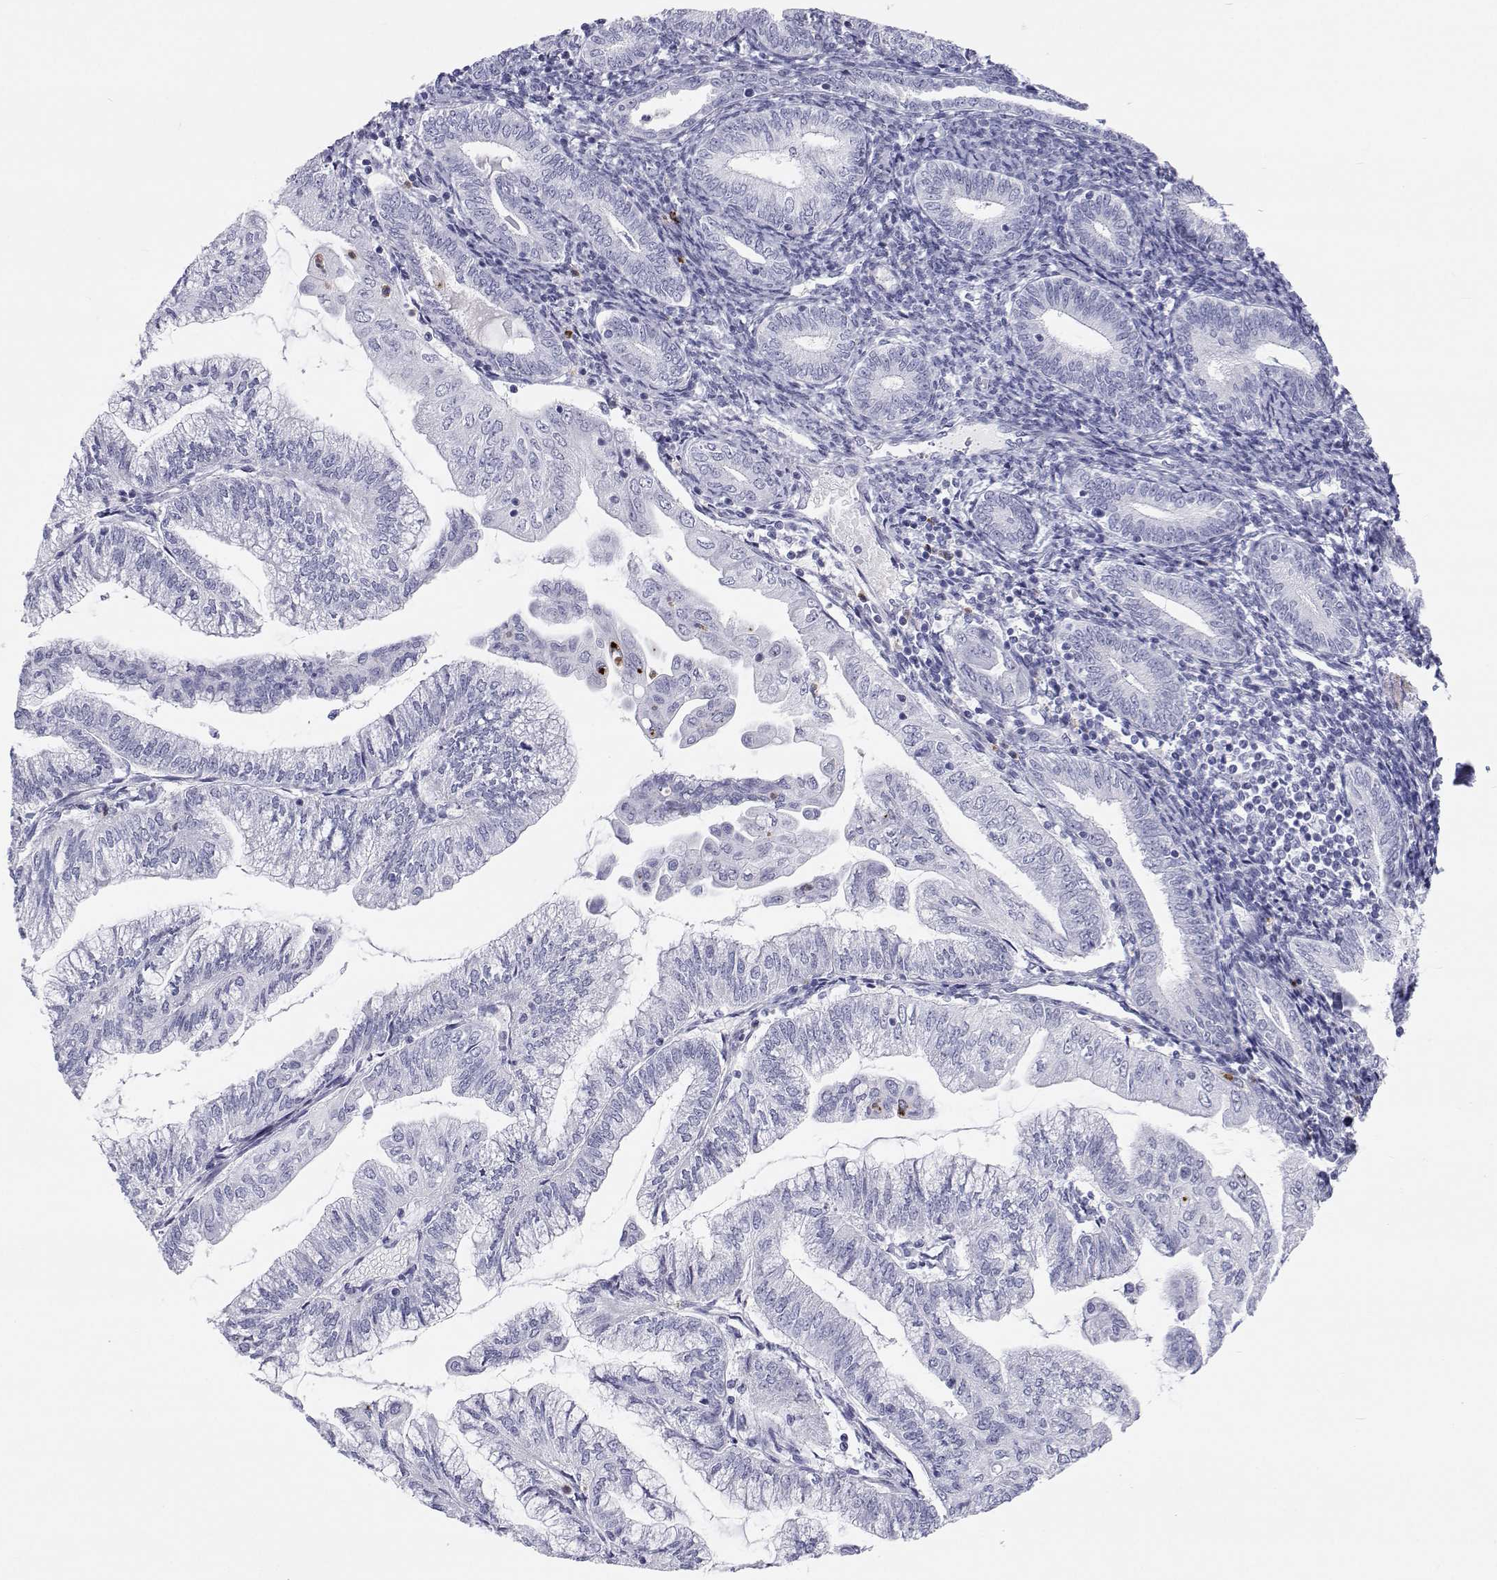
{"staining": {"intensity": "negative", "quantity": "none", "location": "none"}, "tissue": "endometrial cancer", "cell_type": "Tumor cells", "image_type": "cancer", "snomed": [{"axis": "morphology", "description": "Adenocarcinoma, NOS"}, {"axis": "topography", "description": "Endometrium"}], "caption": "DAB immunohistochemical staining of endometrial adenocarcinoma shows no significant staining in tumor cells.", "gene": "SFTPB", "patient": {"sex": "female", "age": 55}}